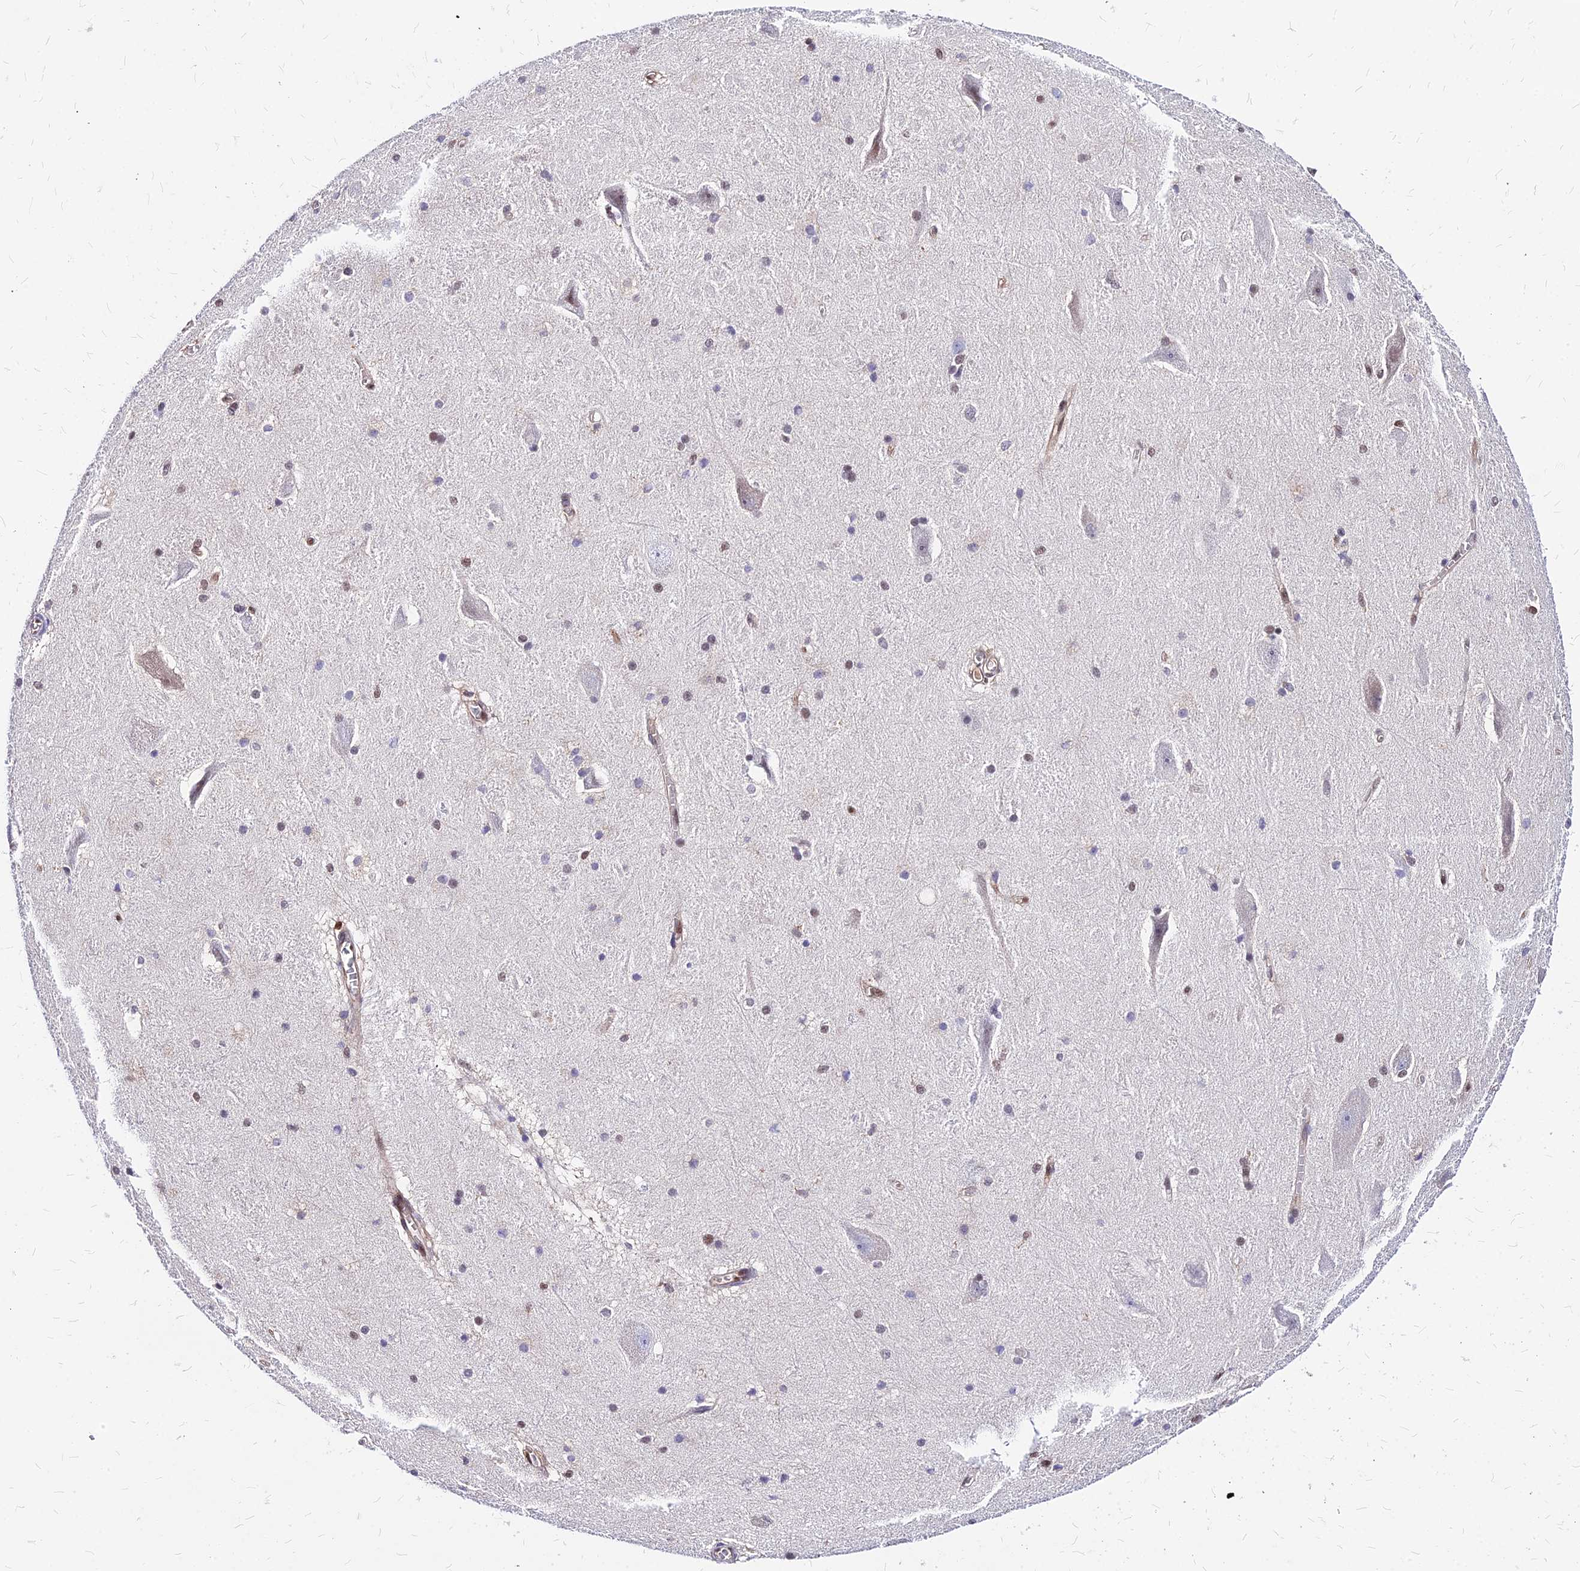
{"staining": {"intensity": "weak", "quantity": "<25%", "location": "nuclear"}, "tissue": "hippocampus", "cell_type": "Glial cells", "image_type": "normal", "snomed": [{"axis": "morphology", "description": "Normal tissue, NOS"}, {"axis": "topography", "description": "Hippocampus"}], "caption": "Image shows no protein expression in glial cells of benign hippocampus. (Stains: DAB (3,3'-diaminobenzidine) immunohistochemistry with hematoxylin counter stain, Microscopy: brightfield microscopy at high magnification).", "gene": "PAXX", "patient": {"sex": "female", "age": 19}}